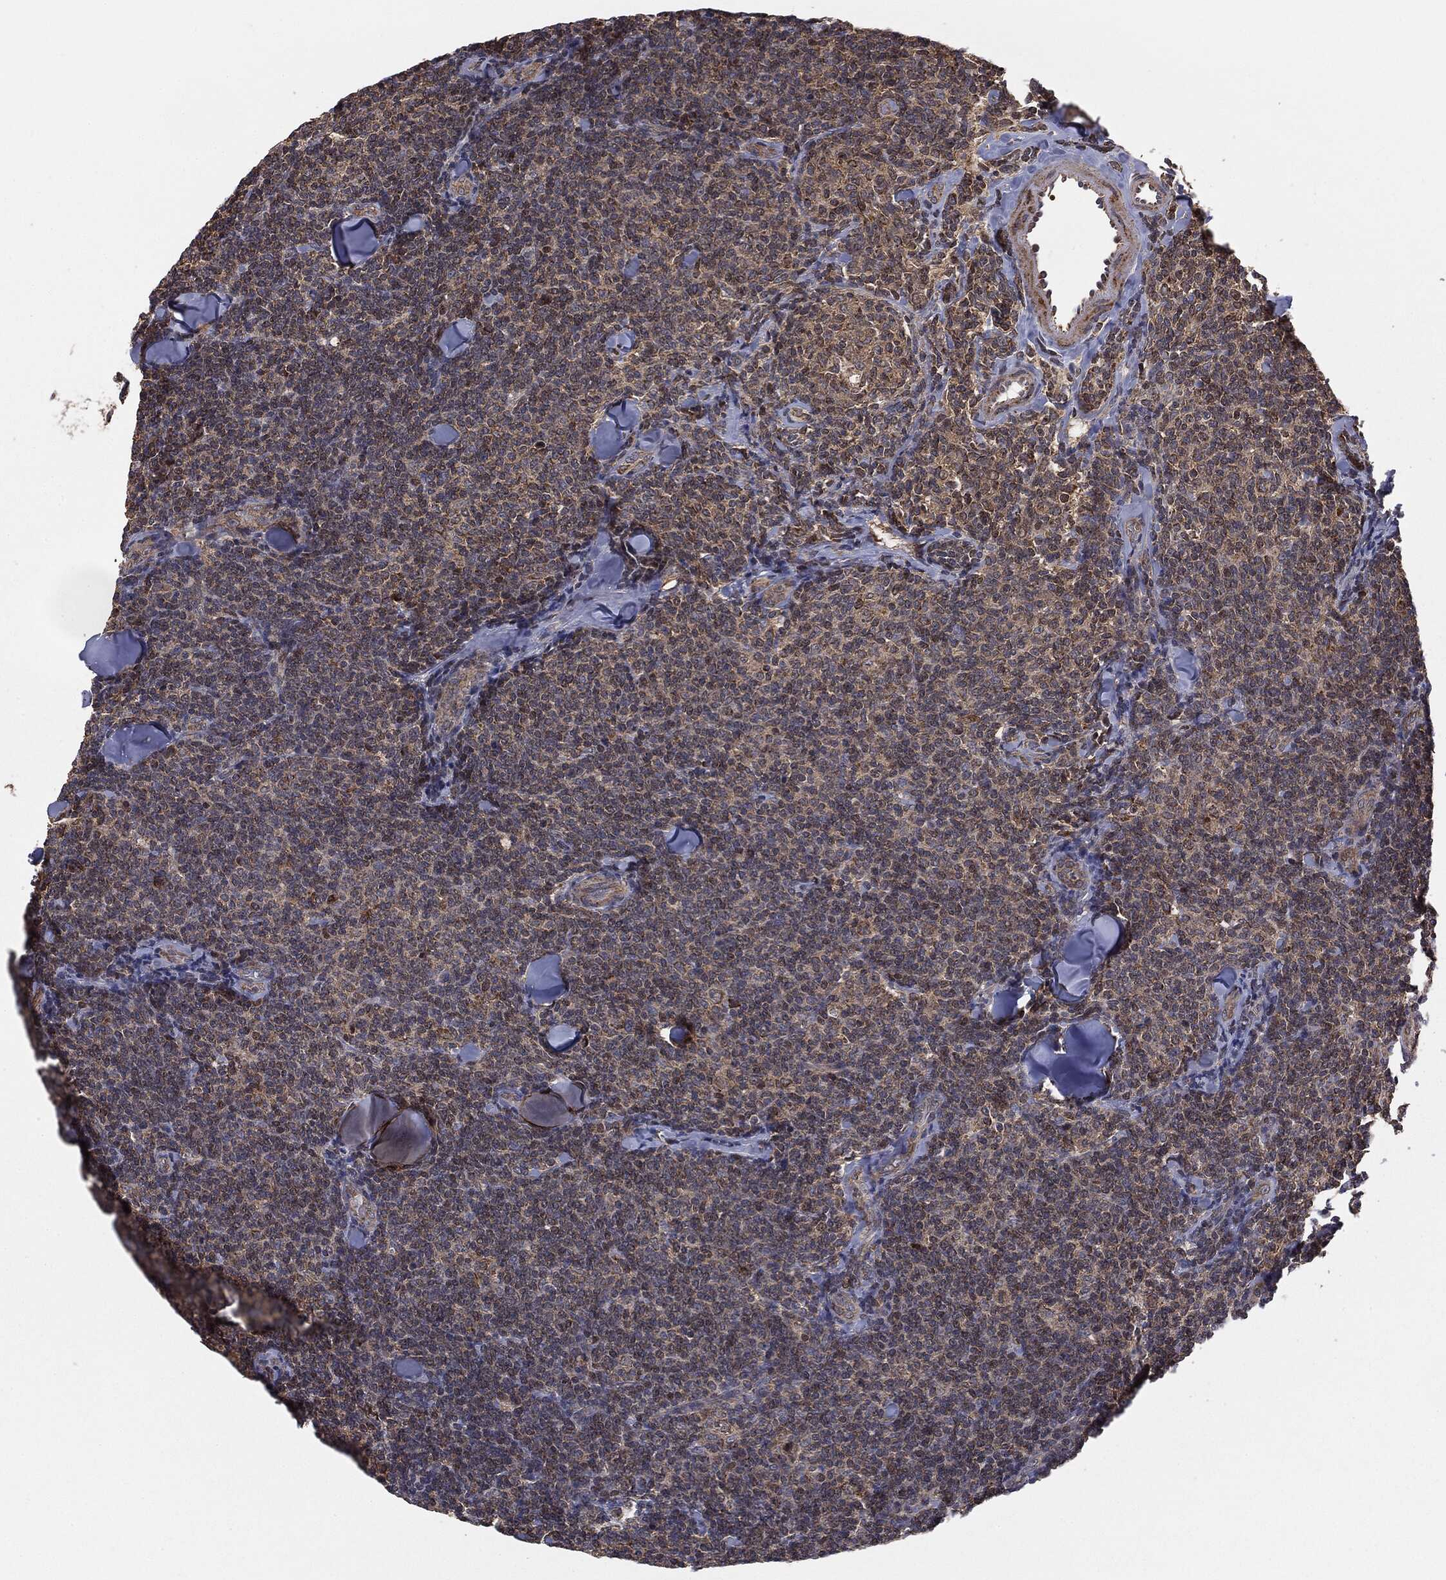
{"staining": {"intensity": "moderate", "quantity": "25%-75%", "location": "cytoplasmic/membranous"}, "tissue": "lymphoma", "cell_type": "Tumor cells", "image_type": "cancer", "snomed": [{"axis": "morphology", "description": "Malignant lymphoma, non-Hodgkin's type, Low grade"}, {"axis": "topography", "description": "Lymph node"}], "caption": "Protein staining demonstrates moderate cytoplasmic/membranous staining in approximately 25%-75% of tumor cells in low-grade malignant lymphoma, non-Hodgkin's type.", "gene": "MTOR", "patient": {"sex": "female", "age": 56}}